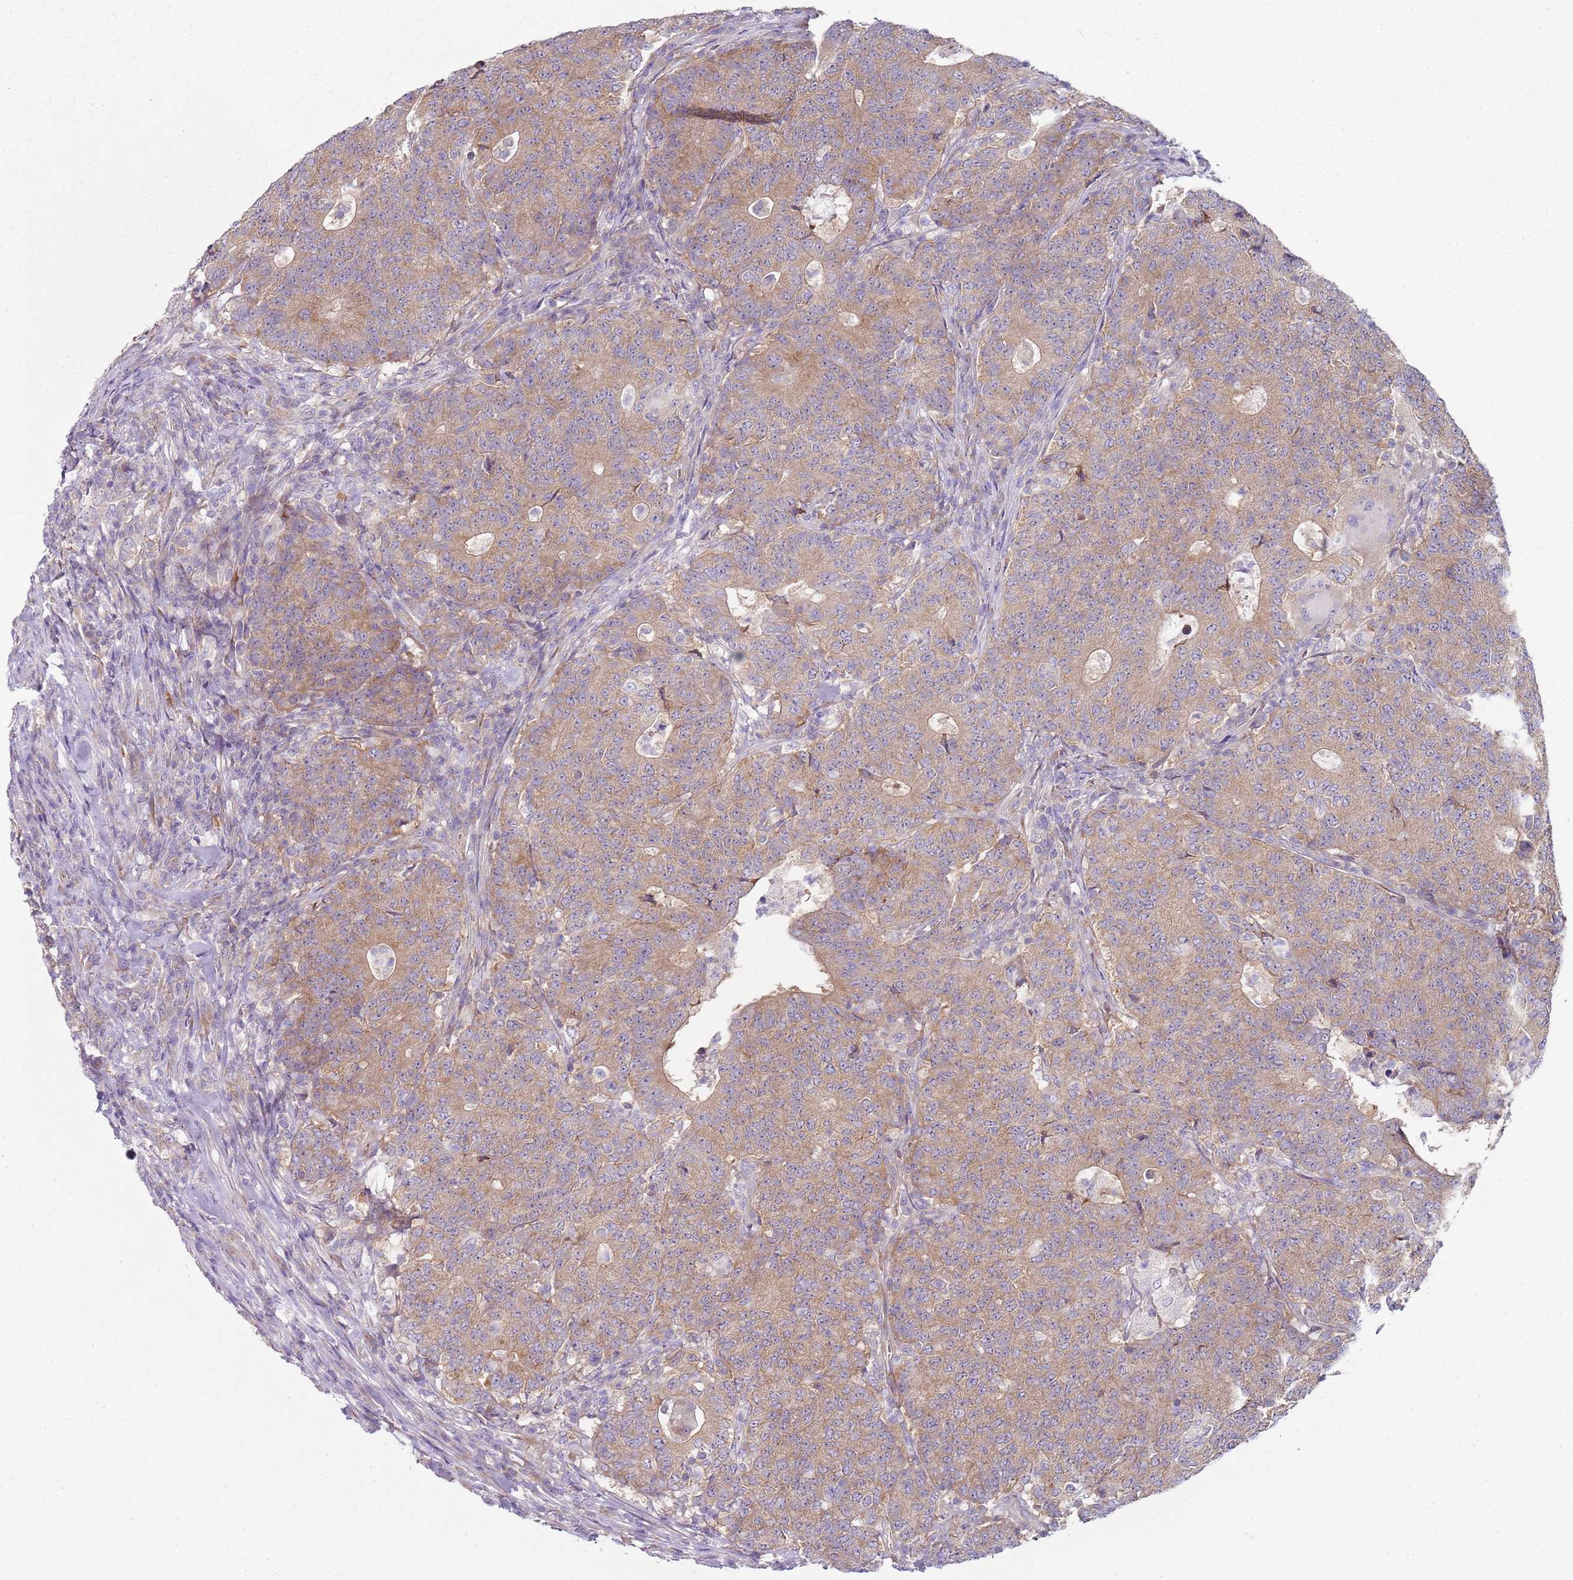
{"staining": {"intensity": "moderate", "quantity": ">75%", "location": "cytoplasmic/membranous"}, "tissue": "colorectal cancer", "cell_type": "Tumor cells", "image_type": "cancer", "snomed": [{"axis": "morphology", "description": "Adenocarcinoma, NOS"}, {"axis": "topography", "description": "Colon"}], "caption": "Tumor cells exhibit moderate cytoplasmic/membranous positivity in approximately >75% of cells in colorectal adenocarcinoma.", "gene": "SLC26A6", "patient": {"sex": "female", "age": 75}}